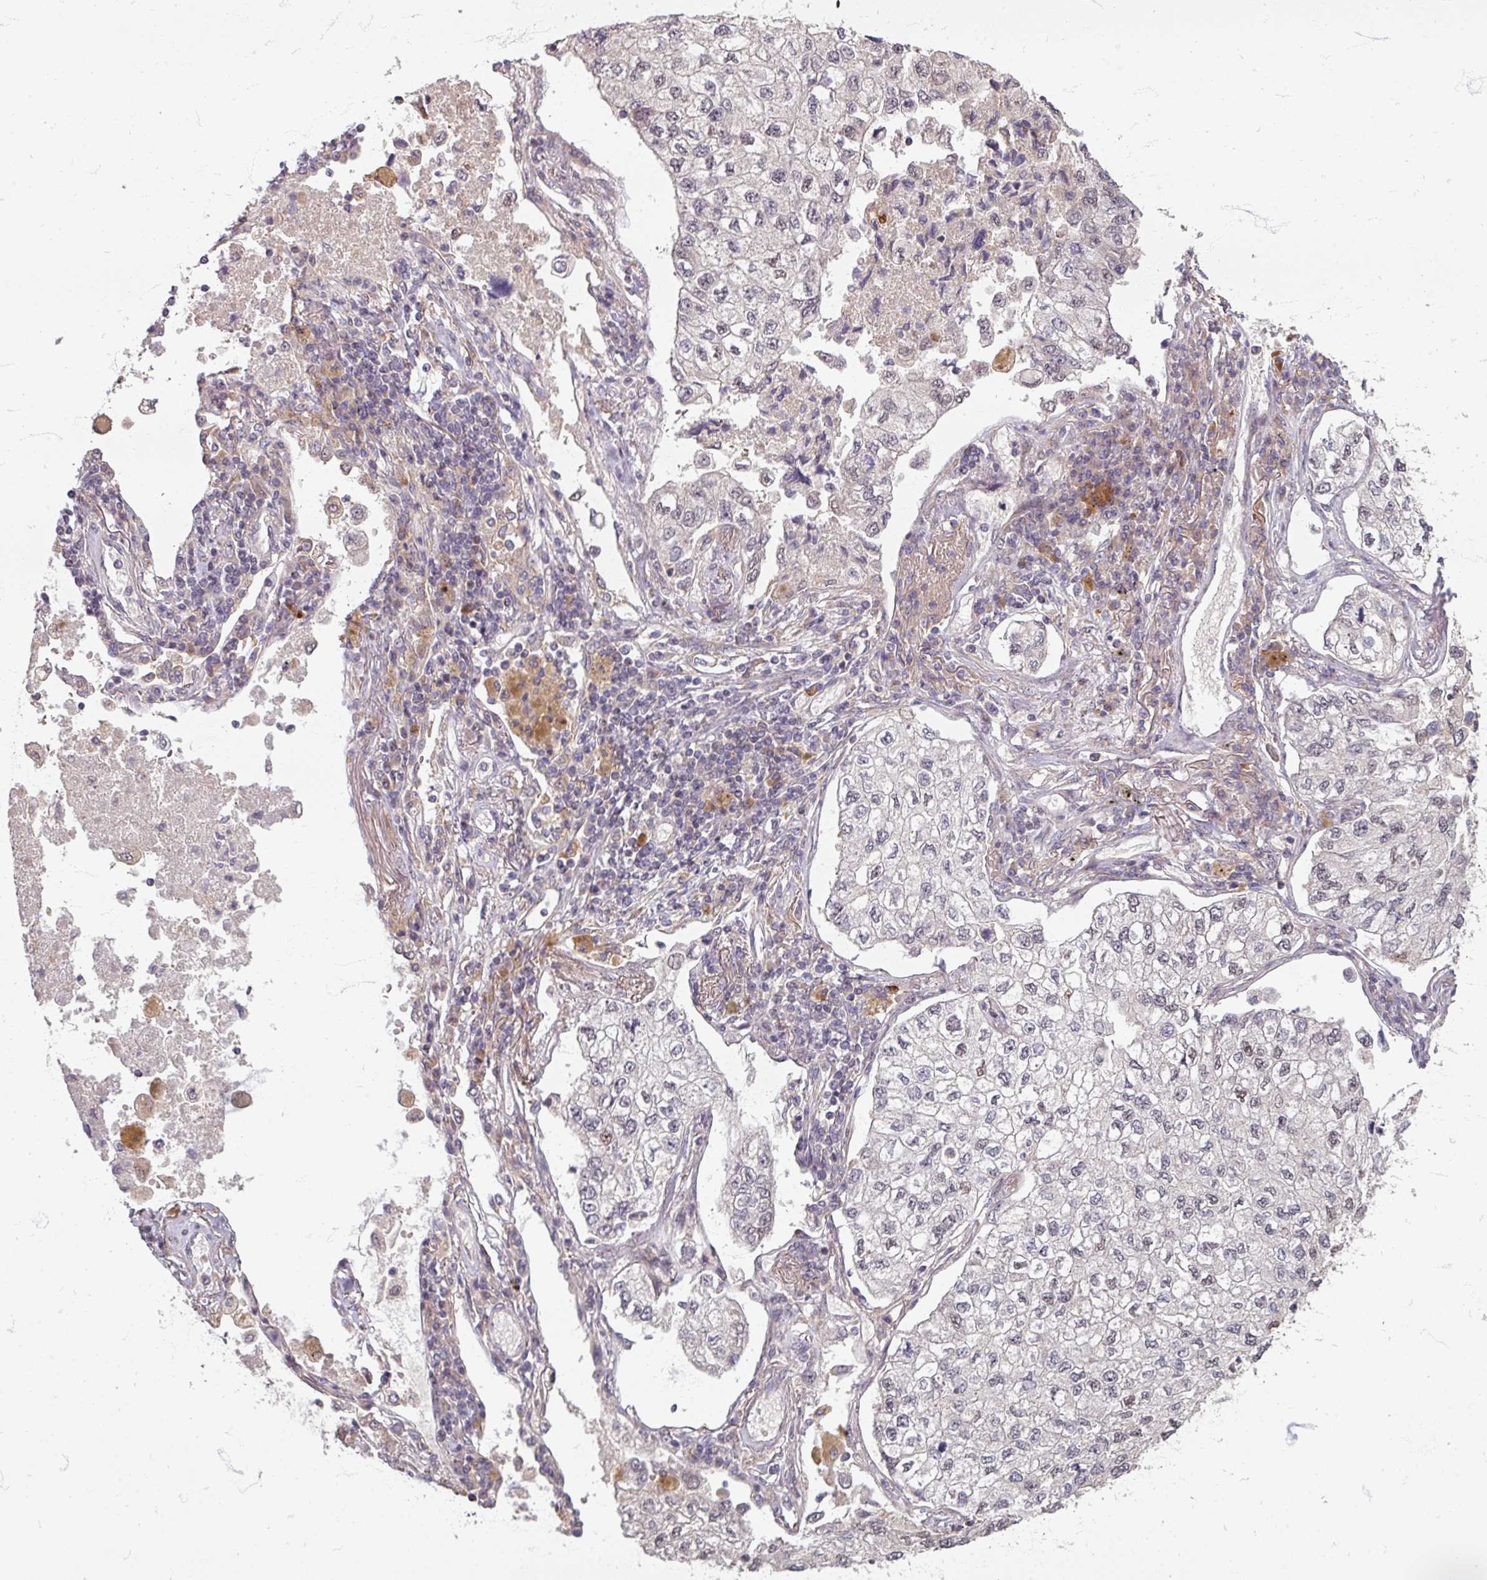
{"staining": {"intensity": "negative", "quantity": "none", "location": "none"}, "tissue": "lung cancer", "cell_type": "Tumor cells", "image_type": "cancer", "snomed": [{"axis": "morphology", "description": "Adenocarcinoma, NOS"}, {"axis": "topography", "description": "Lung"}], "caption": "A micrograph of human adenocarcinoma (lung) is negative for staining in tumor cells.", "gene": "STAM", "patient": {"sex": "male", "age": 63}}